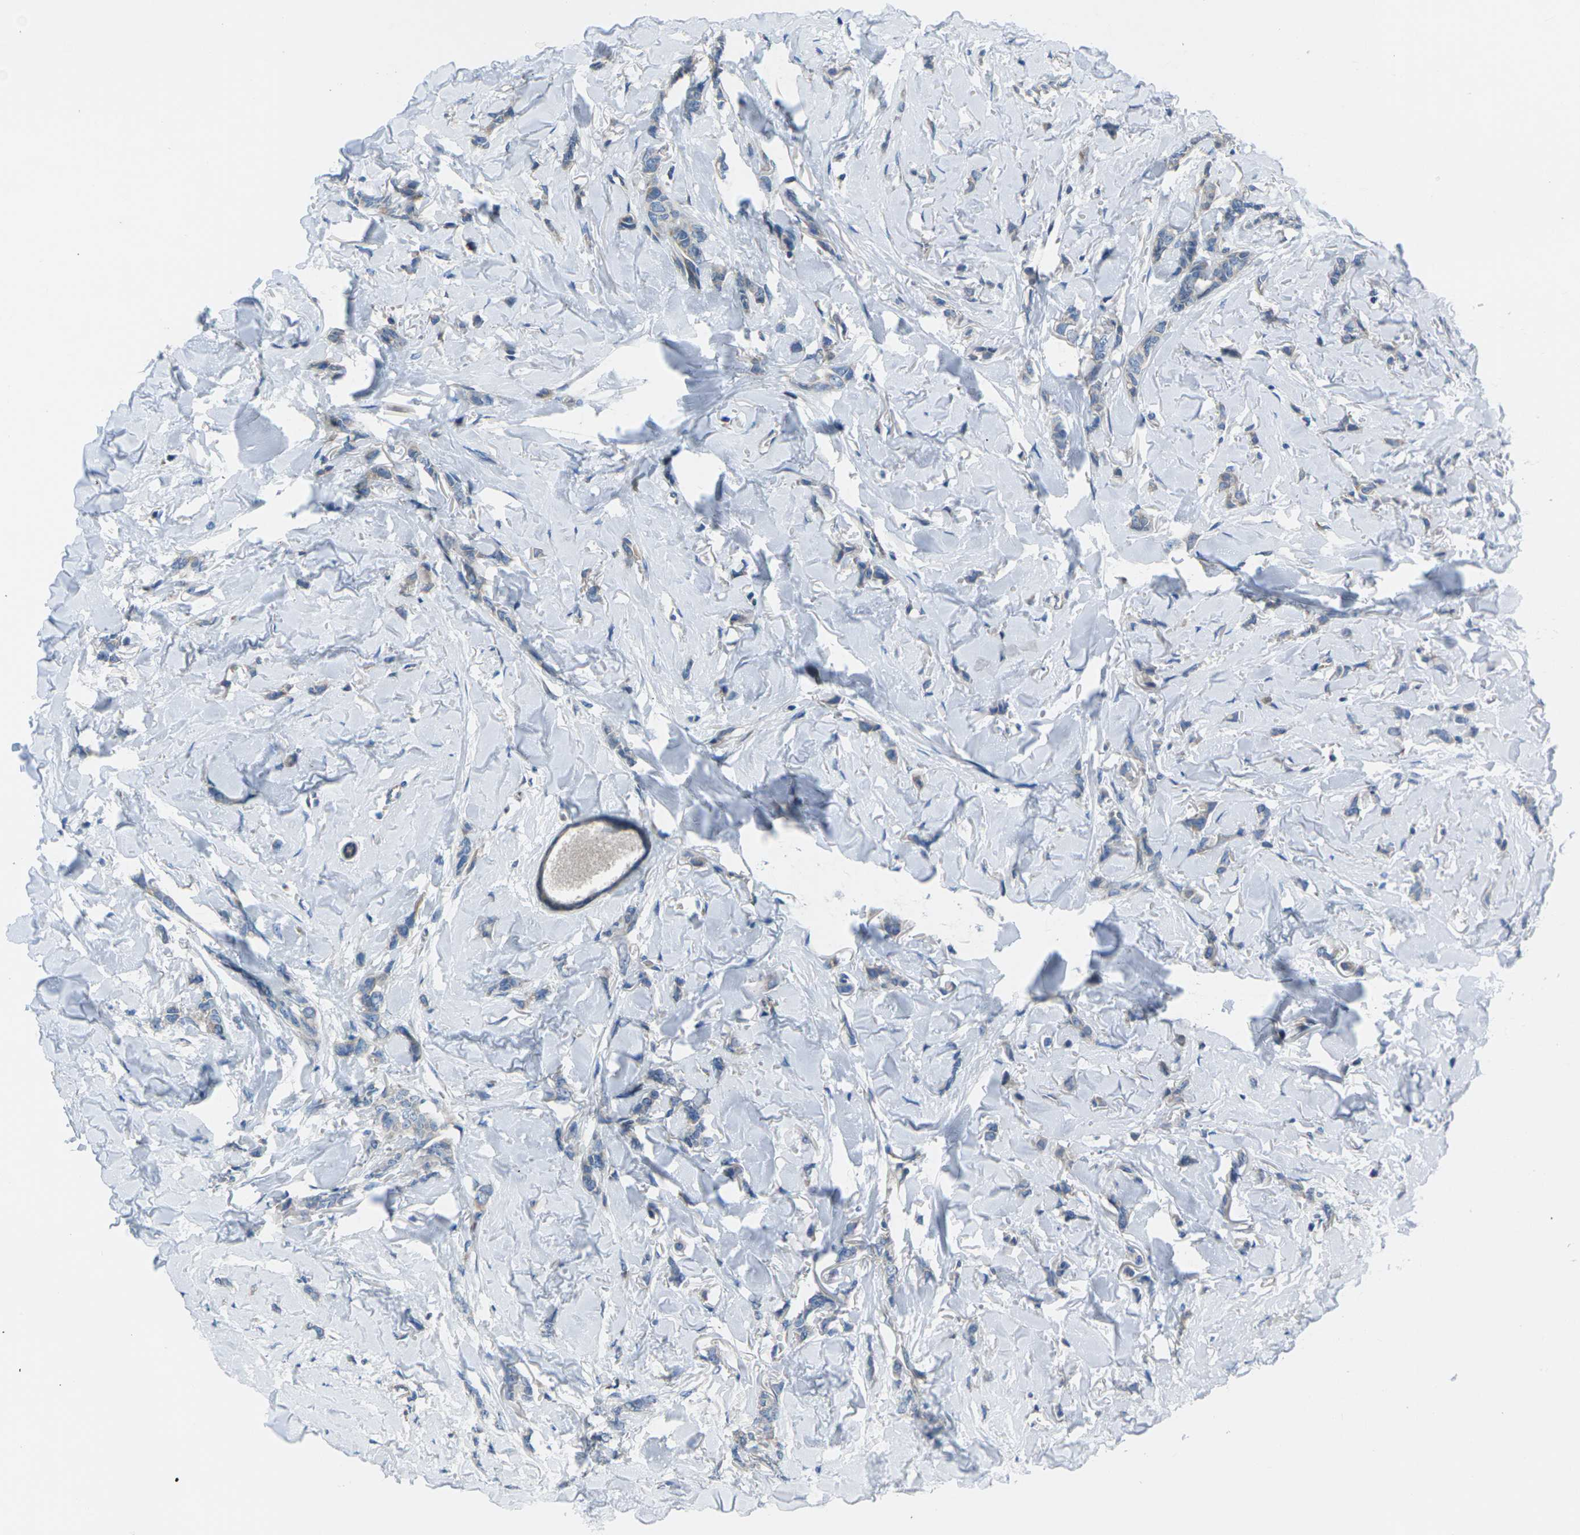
{"staining": {"intensity": "negative", "quantity": "none", "location": "none"}, "tissue": "breast cancer", "cell_type": "Tumor cells", "image_type": "cancer", "snomed": [{"axis": "morphology", "description": "Lobular carcinoma"}, {"axis": "topography", "description": "Skin"}, {"axis": "topography", "description": "Breast"}], "caption": "Human breast cancer (lobular carcinoma) stained for a protein using IHC demonstrates no positivity in tumor cells.", "gene": "EDNRA", "patient": {"sex": "female", "age": 46}}